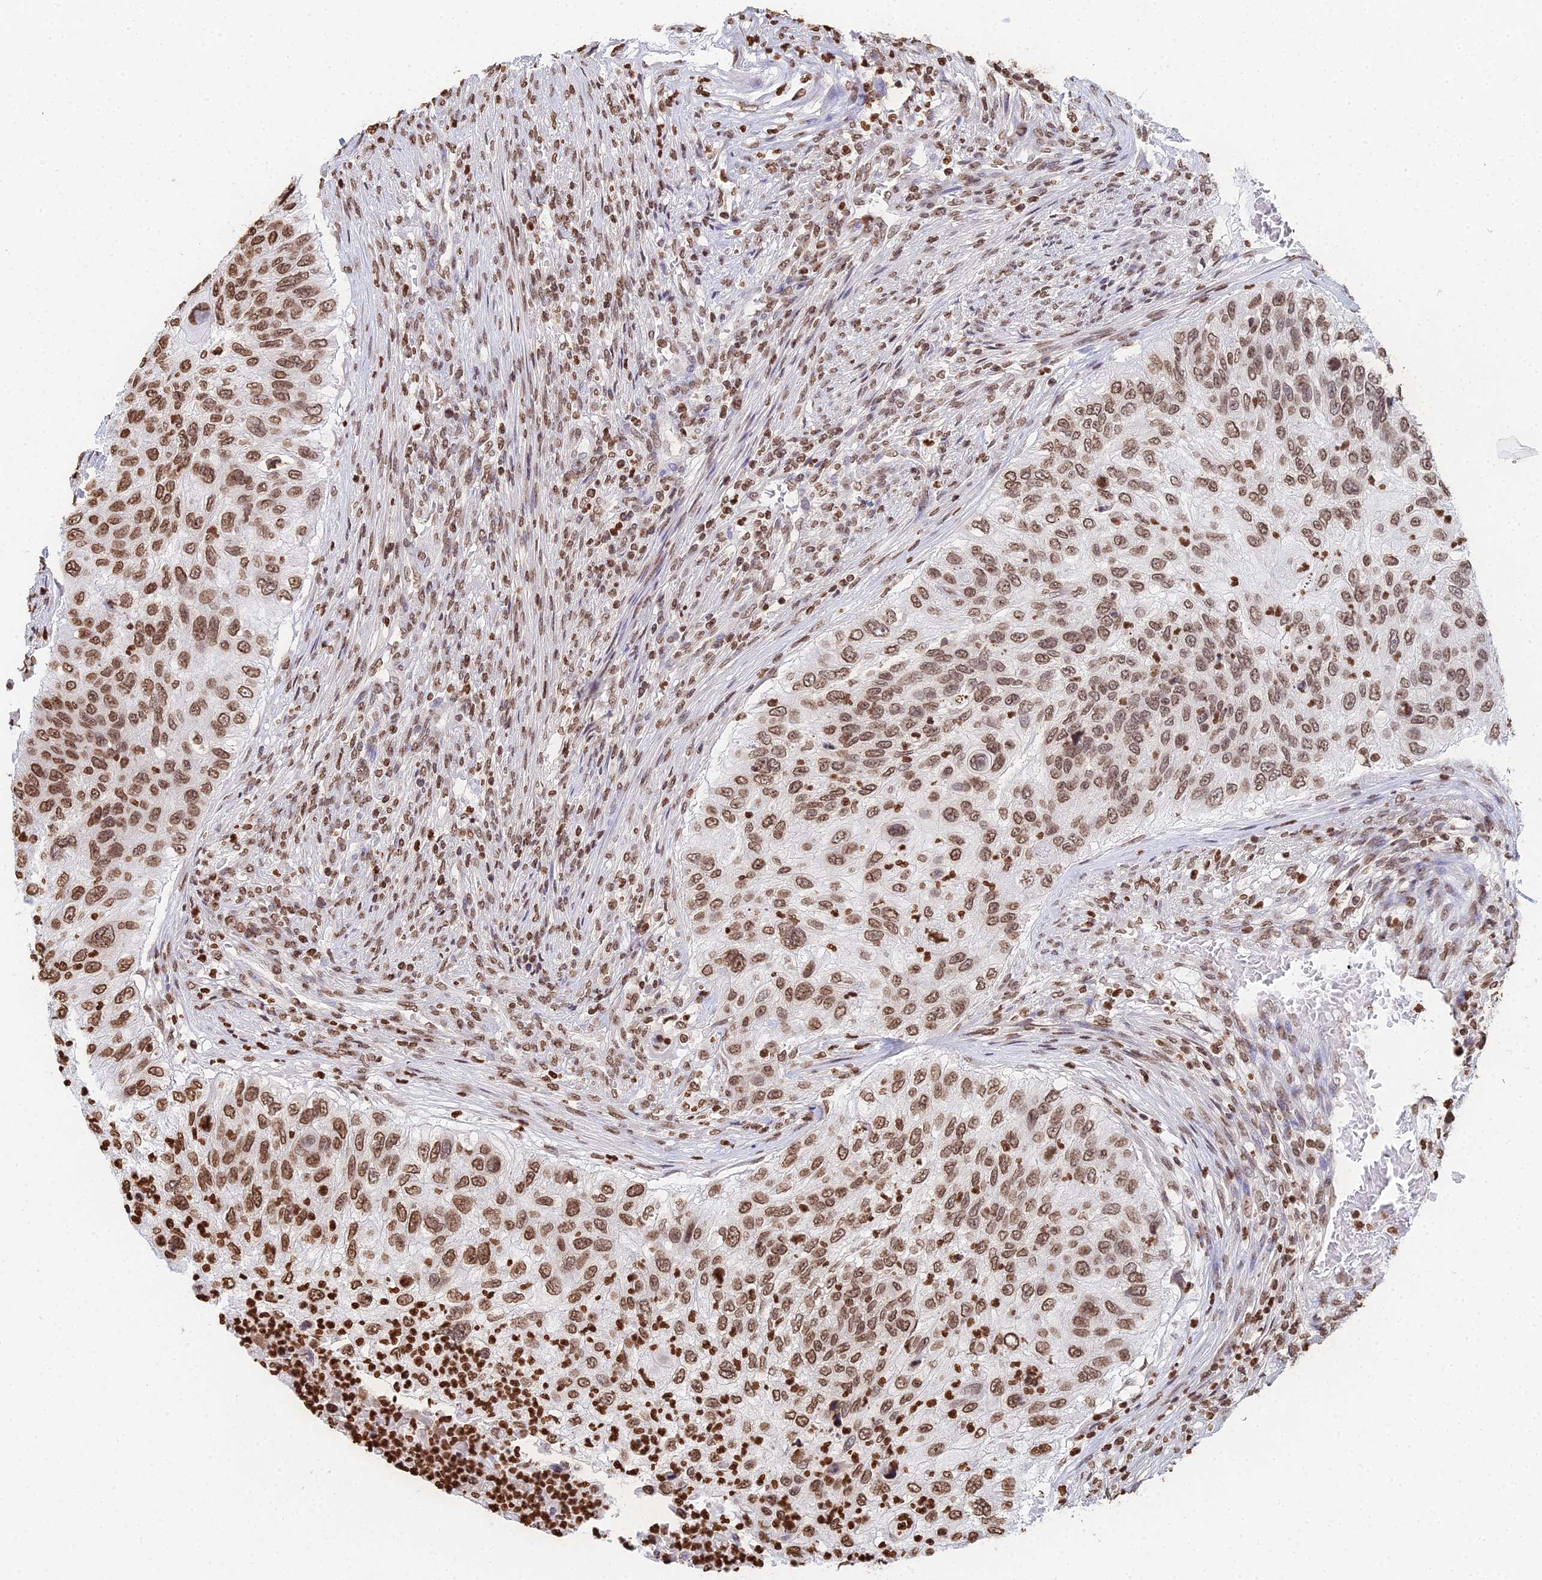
{"staining": {"intensity": "moderate", "quantity": ">75%", "location": "nuclear"}, "tissue": "urothelial cancer", "cell_type": "Tumor cells", "image_type": "cancer", "snomed": [{"axis": "morphology", "description": "Urothelial carcinoma, High grade"}, {"axis": "topography", "description": "Urinary bladder"}], "caption": "Urothelial cancer was stained to show a protein in brown. There is medium levels of moderate nuclear staining in approximately >75% of tumor cells.", "gene": "GBP3", "patient": {"sex": "female", "age": 60}}